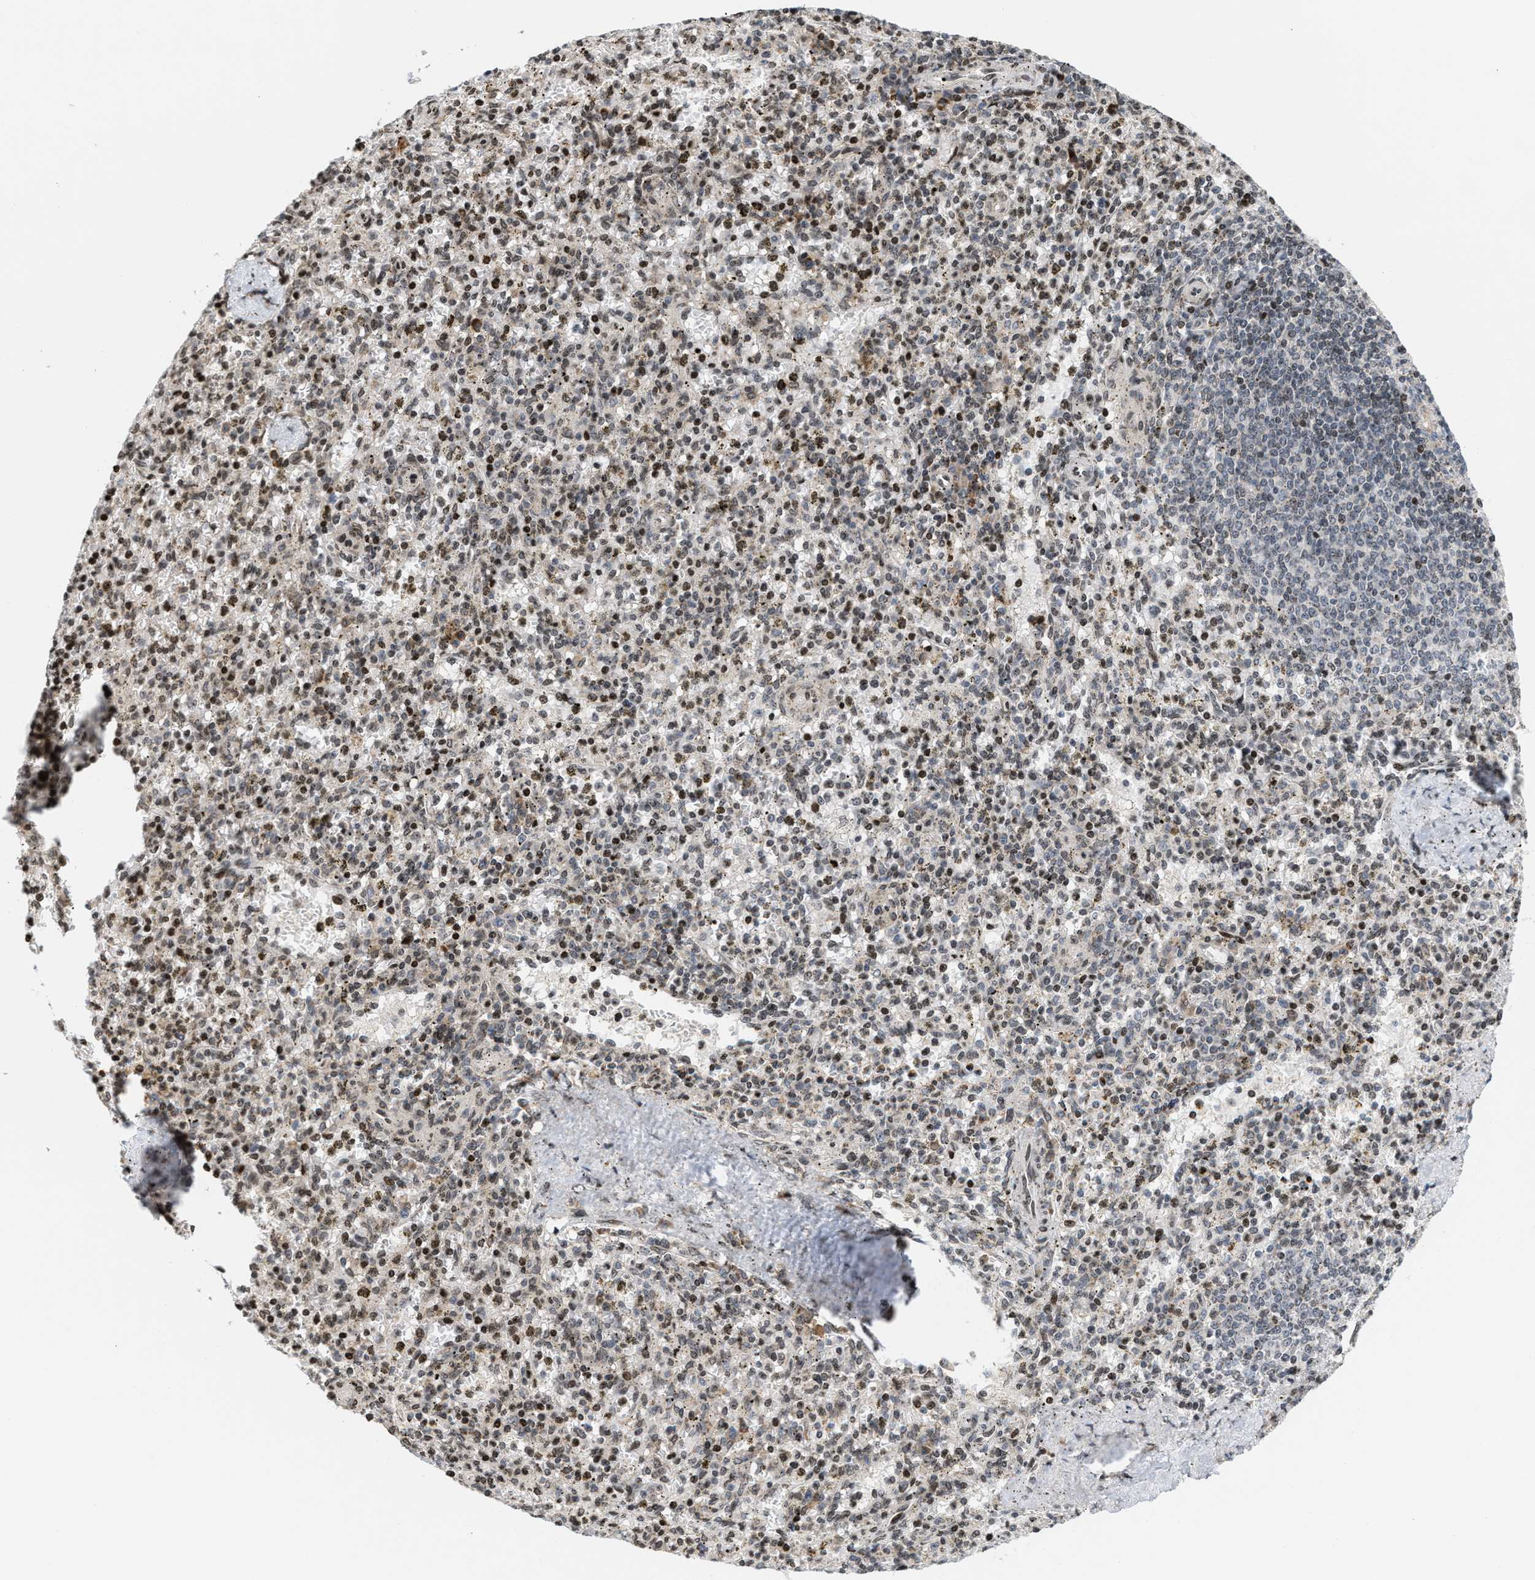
{"staining": {"intensity": "moderate", "quantity": "25%-75%", "location": "nuclear"}, "tissue": "spleen", "cell_type": "Cells in red pulp", "image_type": "normal", "snomed": [{"axis": "morphology", "description": "Normal tissue, NOS"}, {"axis": "topography", "description": "Spleen"}], "caption": "High-power microscopy captured an IHC photomicrograph of normal spleen, revealing moderate nuclear expression in approximately 25%-75% of cells in red pulp.", "gene": "PDZD2", "patient": {"sex": "male", "age": 72}}